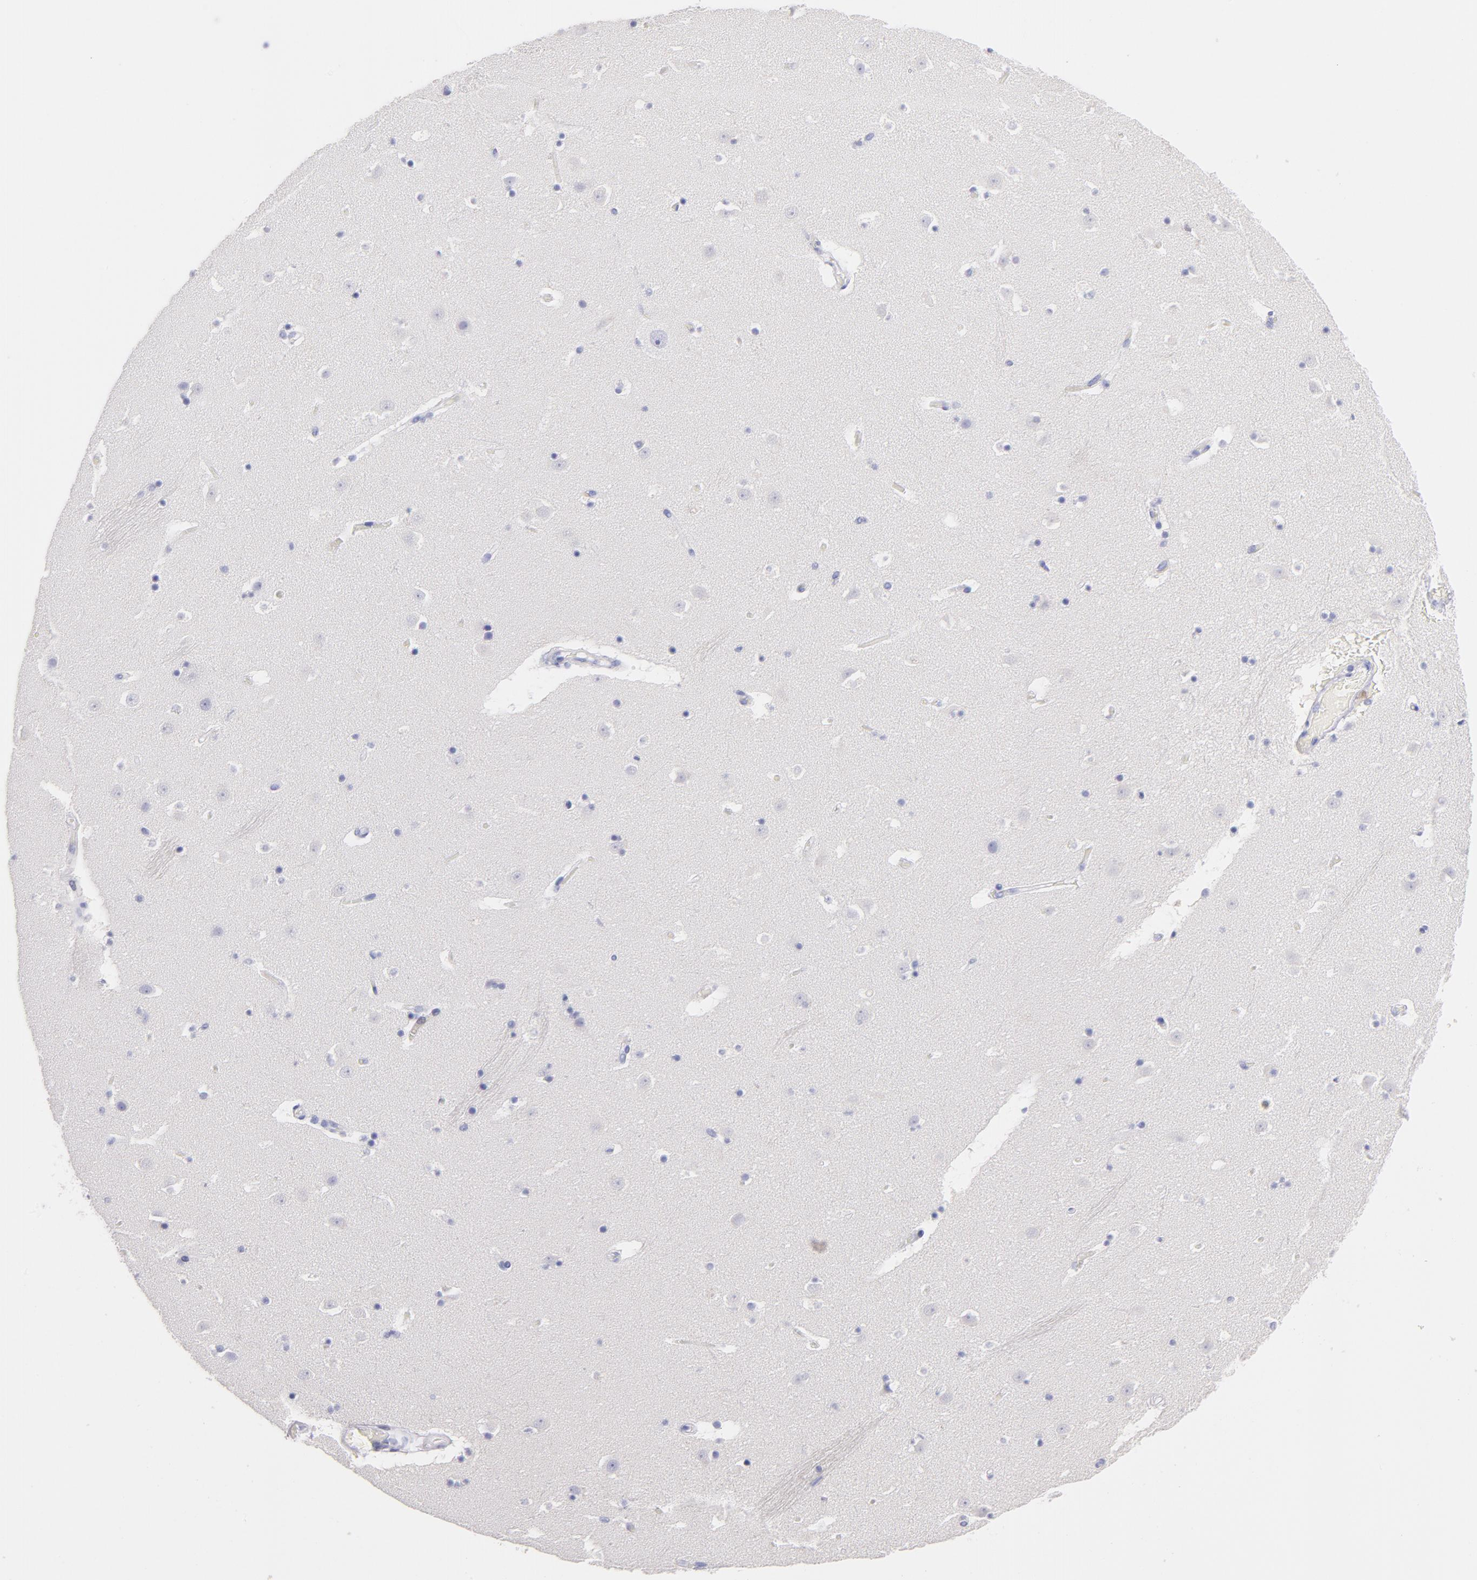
{"staining": {"intensity": "negative", "quantity": "none", "location": "none"}, "tissue": "caudate", "cell_type": "Glial cells", "image_type": "normal", "snomed": [{"axis": "morphology", "description": "Normal tissue, NOS"}, {"axis": "topography", "description": "Lateral ventricle wall"}], "caption": "IHC of normal human caudate displays no staining in glial cells.", "gene": "CD44", "patient": {"sex": "male", "age": 45}}